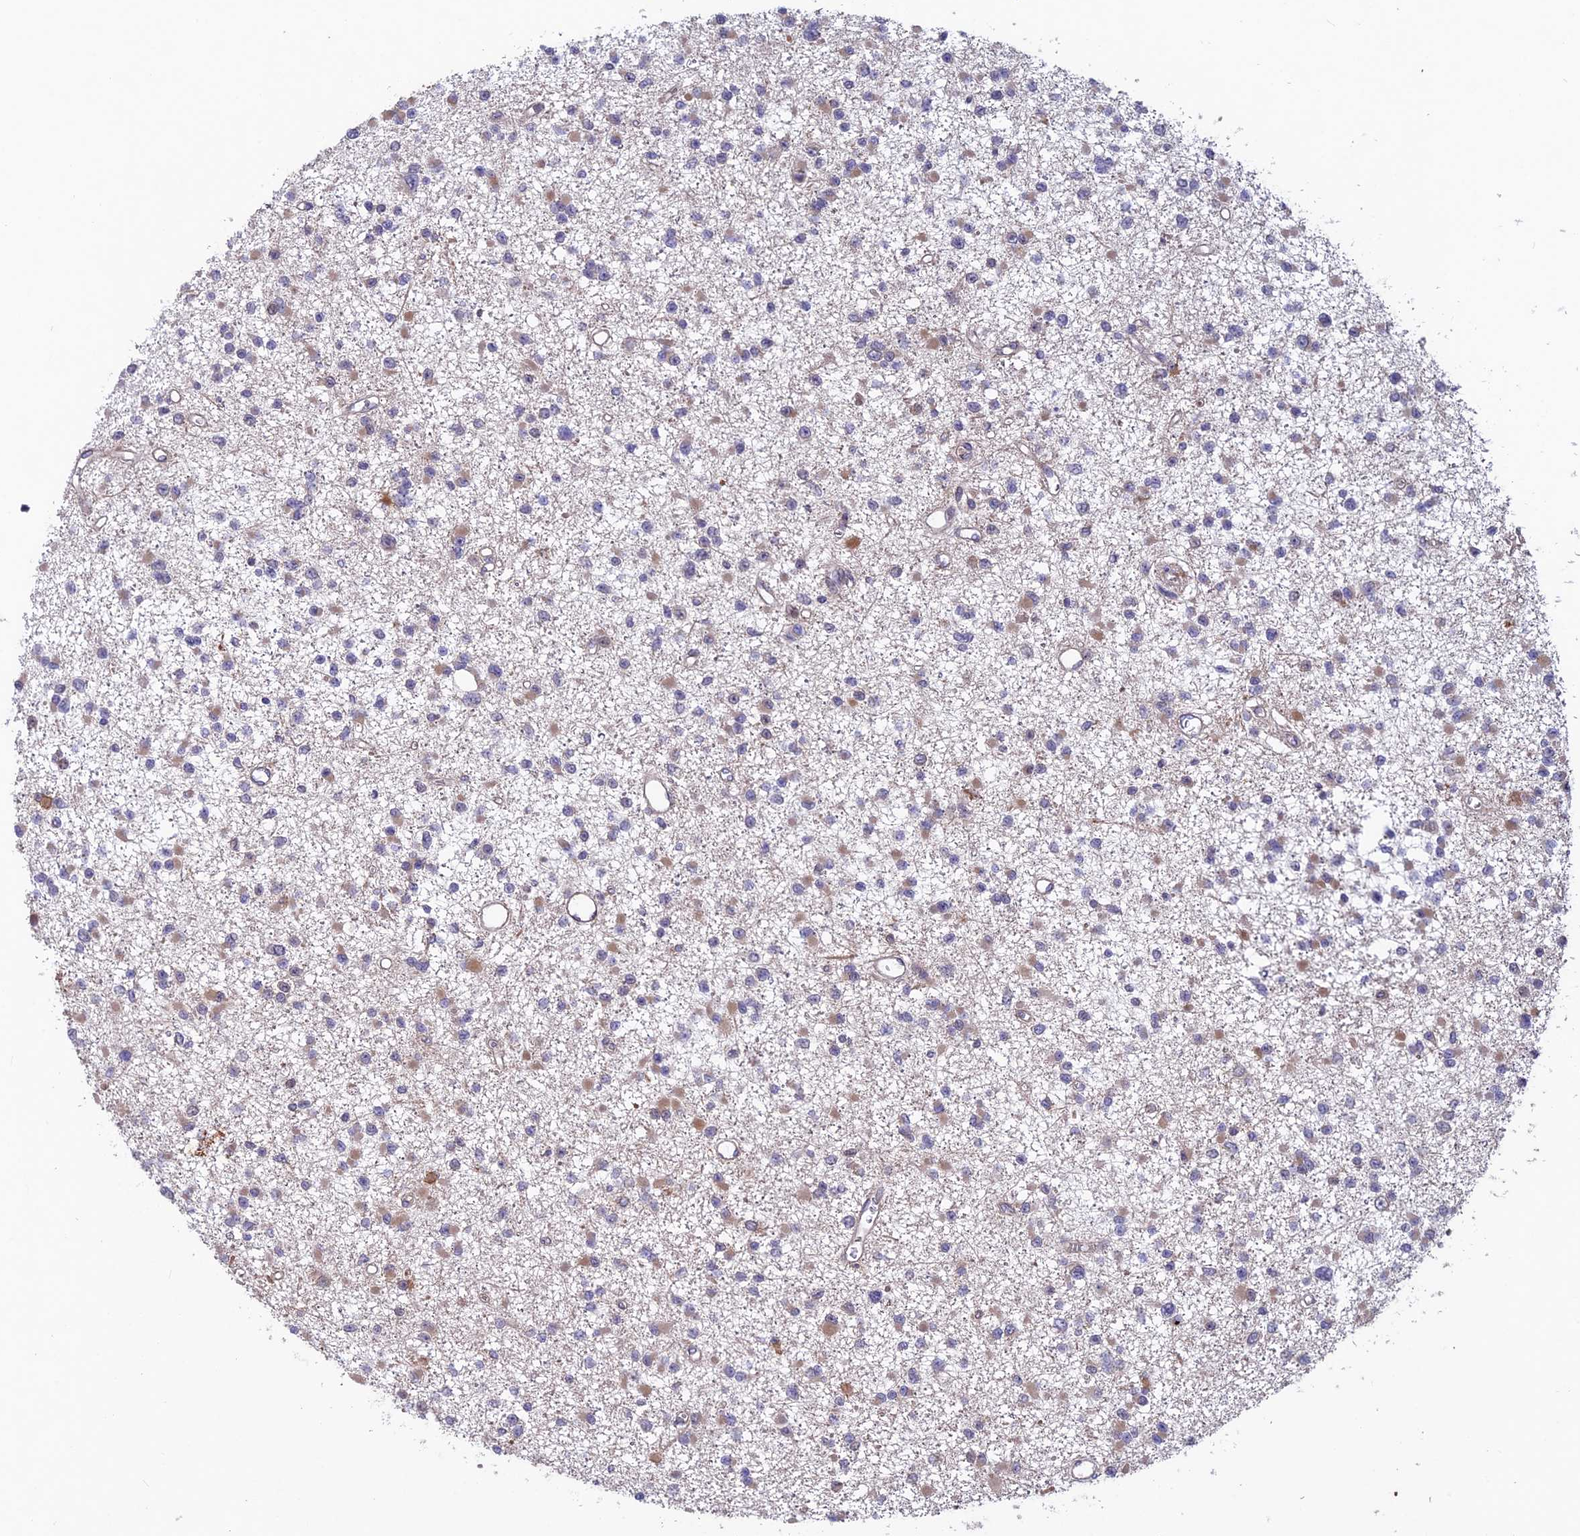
{"staining": {"intensity": "weak", "quantity": "<25%", "location": "cytoplasmic/membranous"}, "tissue": "glioma", "cell_type": "Tumor cells", "image_type": "cancer", "snomed": [{"axis": "morphology", "description": "Glioma, malignant, Low grade"}, {"axis": "topography", "description": "Brain"}], "caption": "This is an immunohistochemistry (IHC) histopathology image of human glioma. There is no expression in tumor cells.", "gene": "MAST2", "patient": {"sex": "female", "age": 22}}